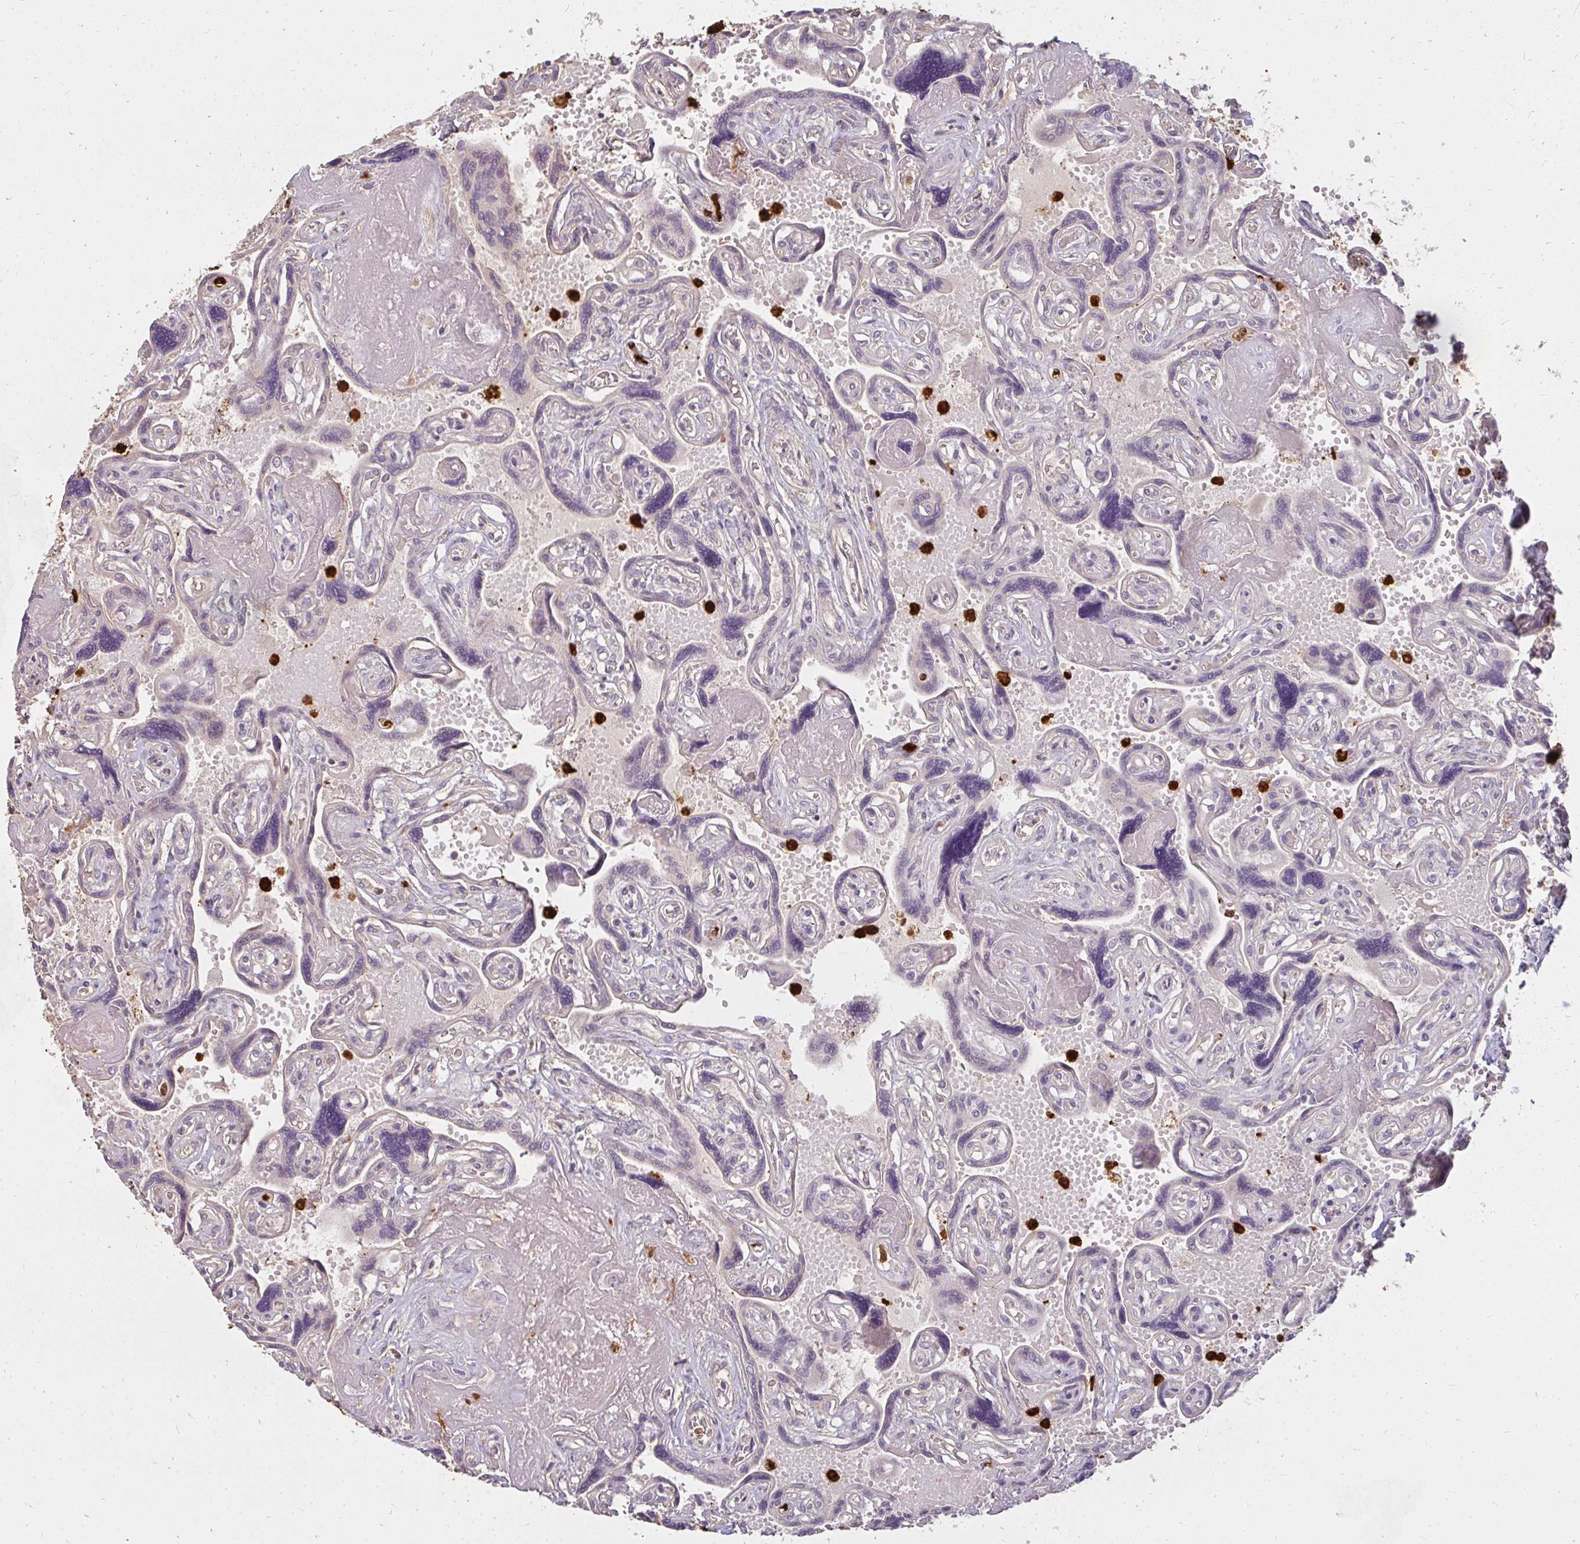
{"staining": {"intensity": "negative", "quantity": "none", "location": "none"}, "tissue": "placenta", "cell_type": "Trophoblastic cells", "image_type": "normal", "snomed": [{"axis": "morphology", "description": "Normal tissue, NOS"}, {"axis": "topography", "description": "Placenta"}], "caption": "DAB immunohistochemical staining of unremarkable placenta shows no significant positivity in trophoblastic cells. (Stains: DAB immunohistochemistry (IHC) with hematoxylin counter stain, Microscopy: brightfield microscopy at high magnification).", "gene": "CNTRL", "patient": {"sex": "female", "age": 32}}